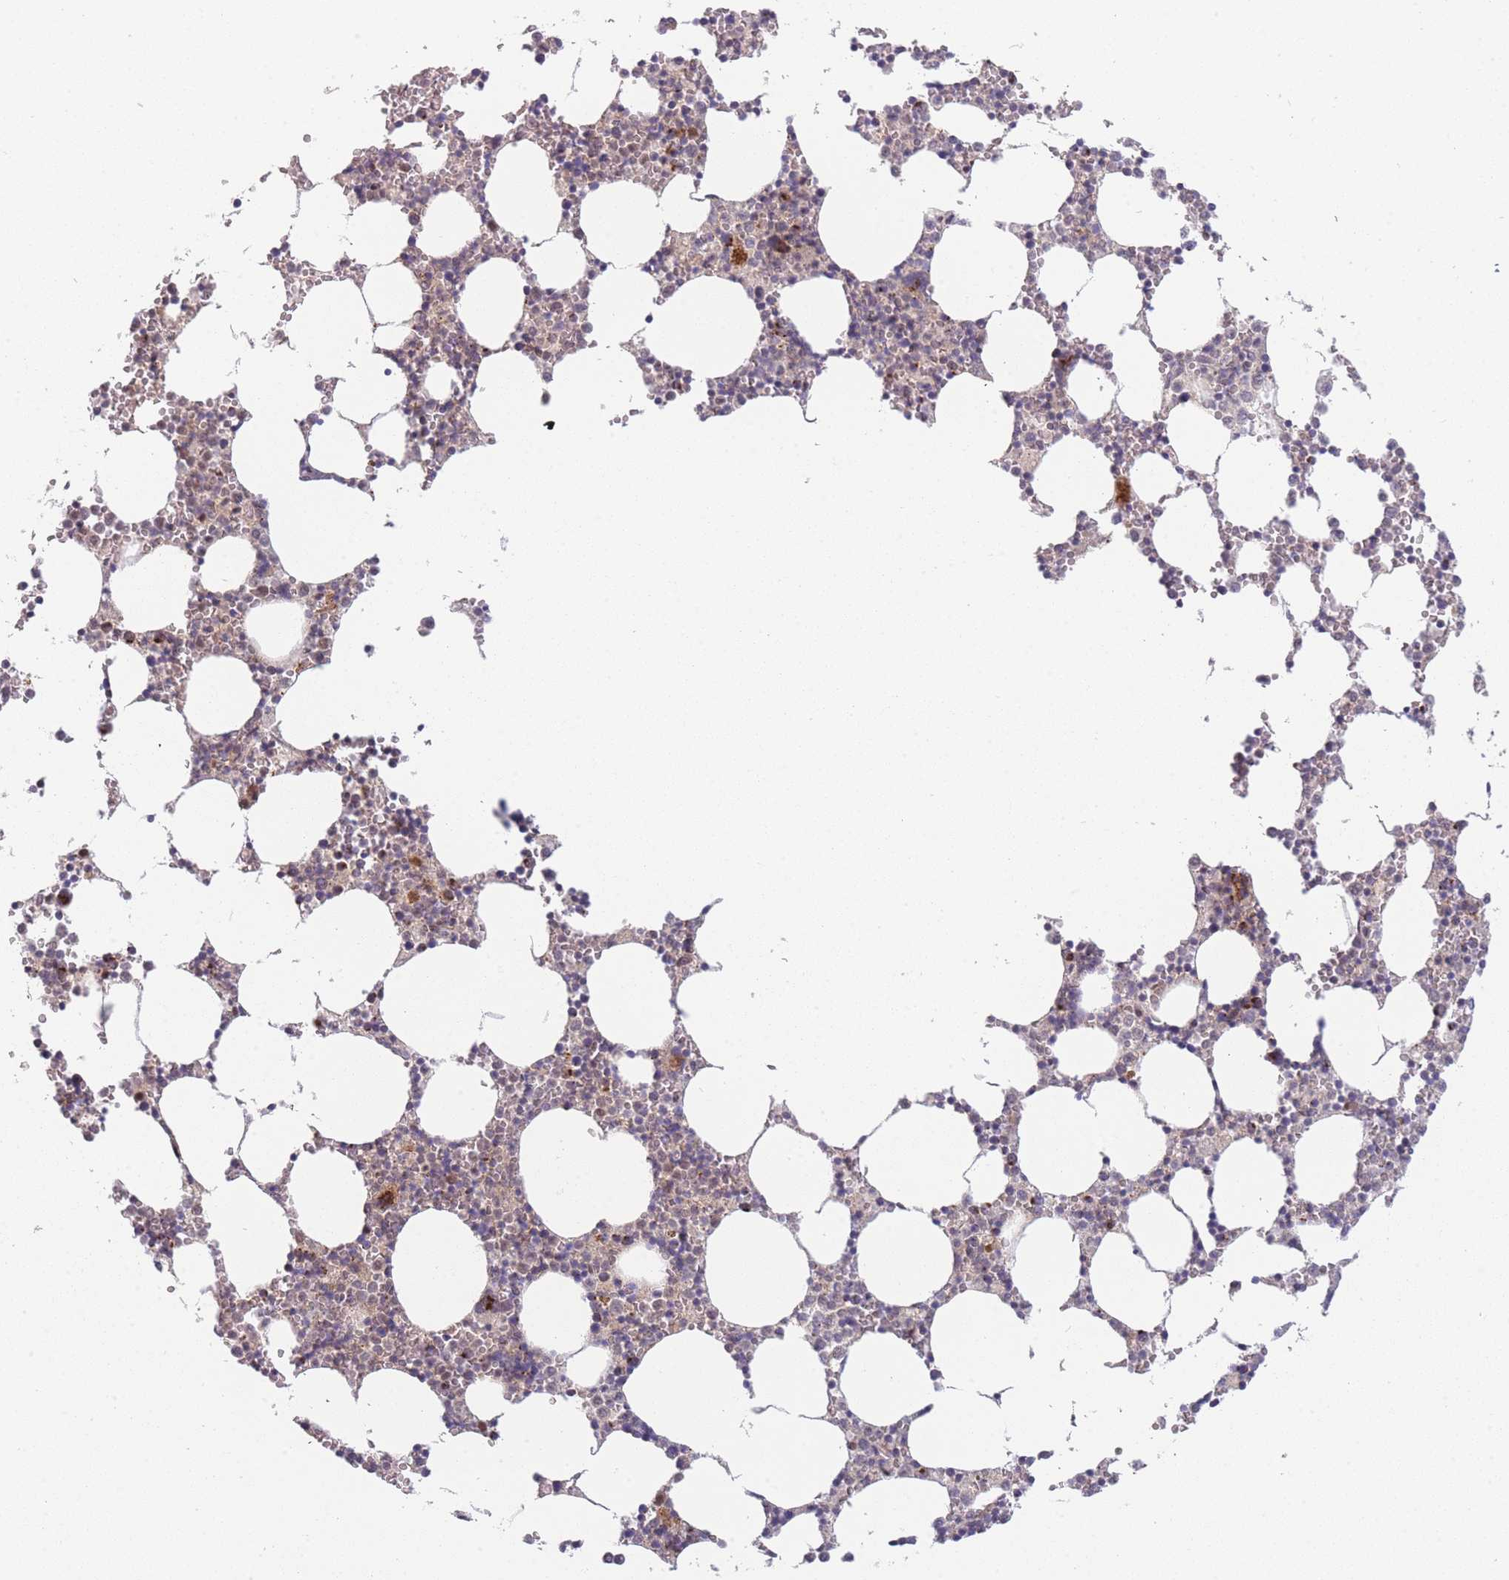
{"staining": {"intensity": "strong", "quantity": "<25%", "location": "cytoplasmic/membranous"}, "tissue": "bone marrow", "cell_type": "Hematopoietic cells", "image_type": "normal", "snomed": [{"axis": "morphology", "description": "Normal tissue, NOS"}, {"axis": "topography", "description": "Bone marrow"}], "caption": "An image showing strong cytoplasmic/membranous expression in approximately <25% of hematopoietic cells in benign bone marrow, as visualized by brown immunohistochemical staining.", "gene": "MRI1", "patient": {"sex": "female", "age": 64}}